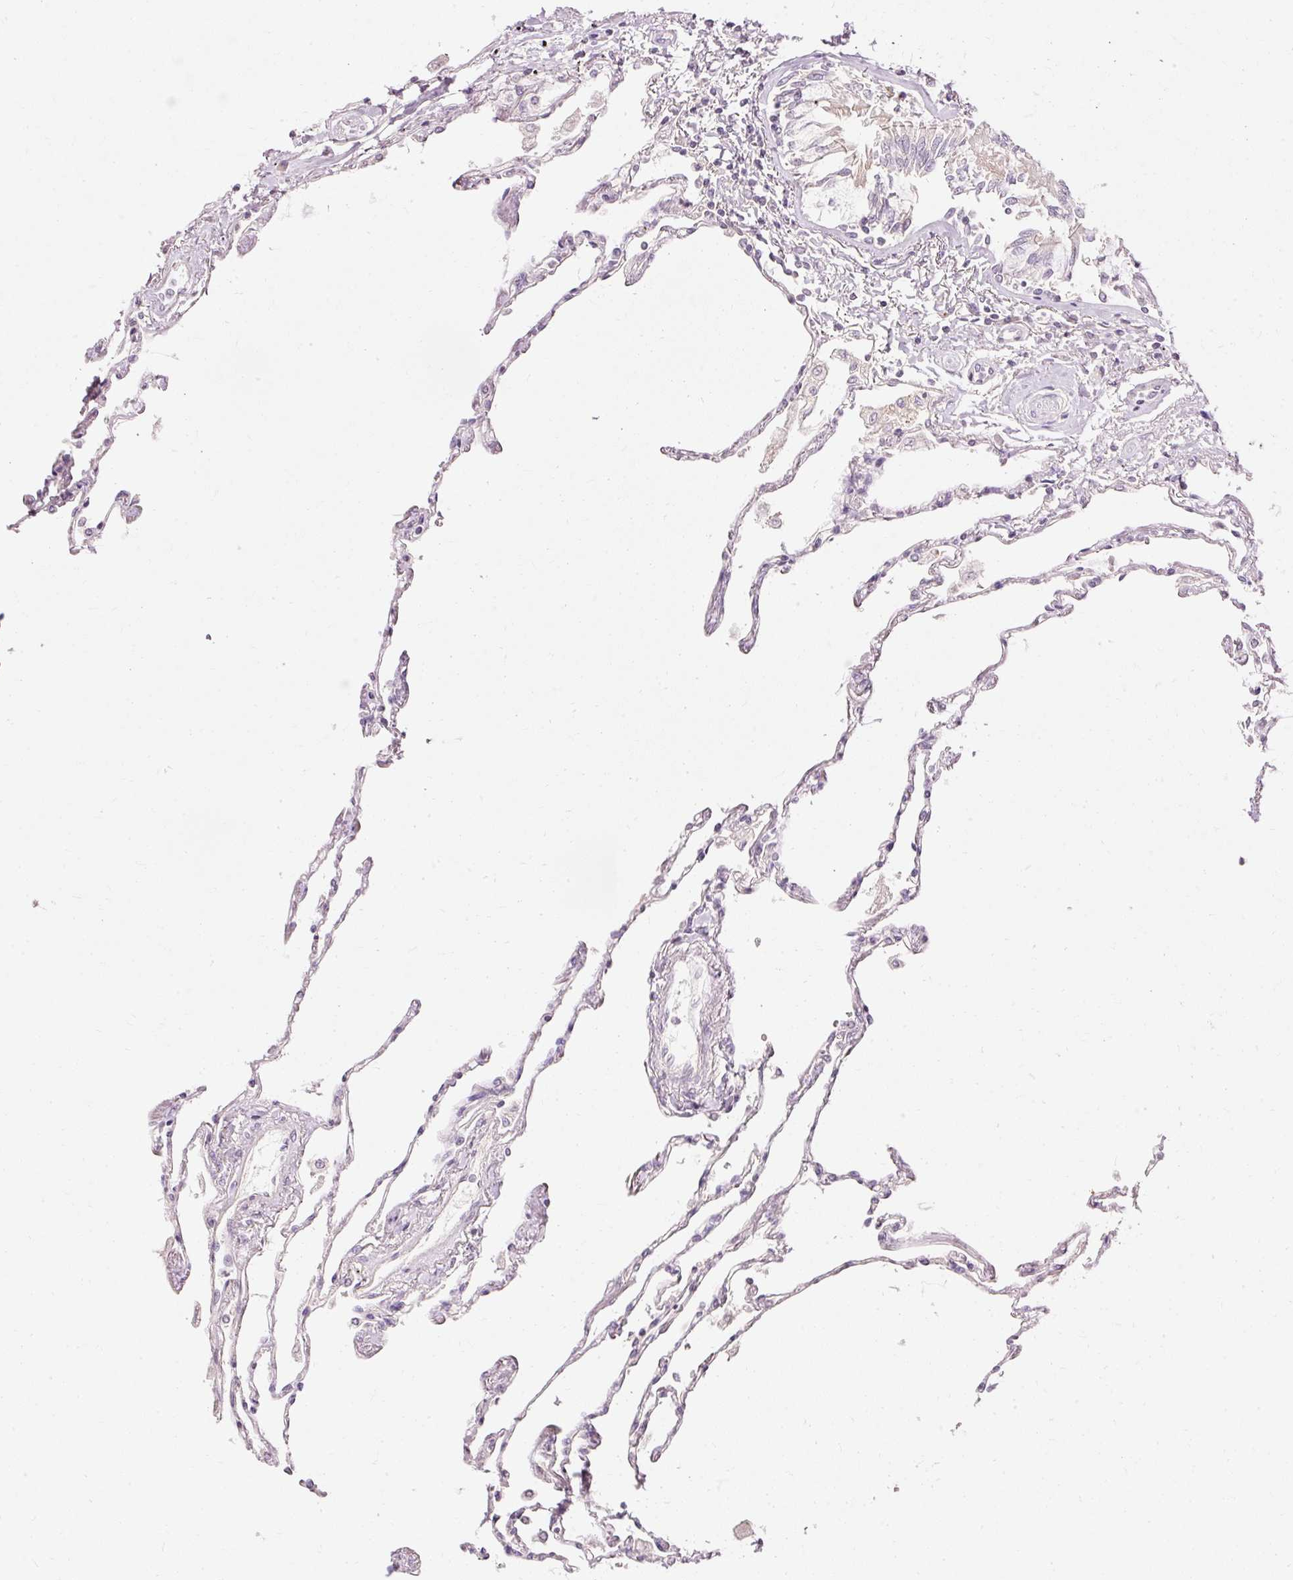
{"staining": {"intensity": "moderate", "quantity": "25%-75%", "location": "cytoplasmic/membranous"}, "tissue": "lung", "cell_type": "Alveolar cells", "image_type": "normal", "snomed": [{"axis": "morphology", "description": "Normal tissue, NOS"}, {"axis": "topography", "description": "Lung"}], "caption": "An IHC histopathology image of normal tissue is shown. Protein staining in brown shows moderate cytoplasmic/membranous positivity in lung within alveolar cells. (Stains: DAB (3,3'-diaminobenzidine) in brown, nuclei in blue, Microscopy: brightfield microscopy at high magnification).", "gene": "ARMH3", "patient": {"sex": "female", "age": 67}}